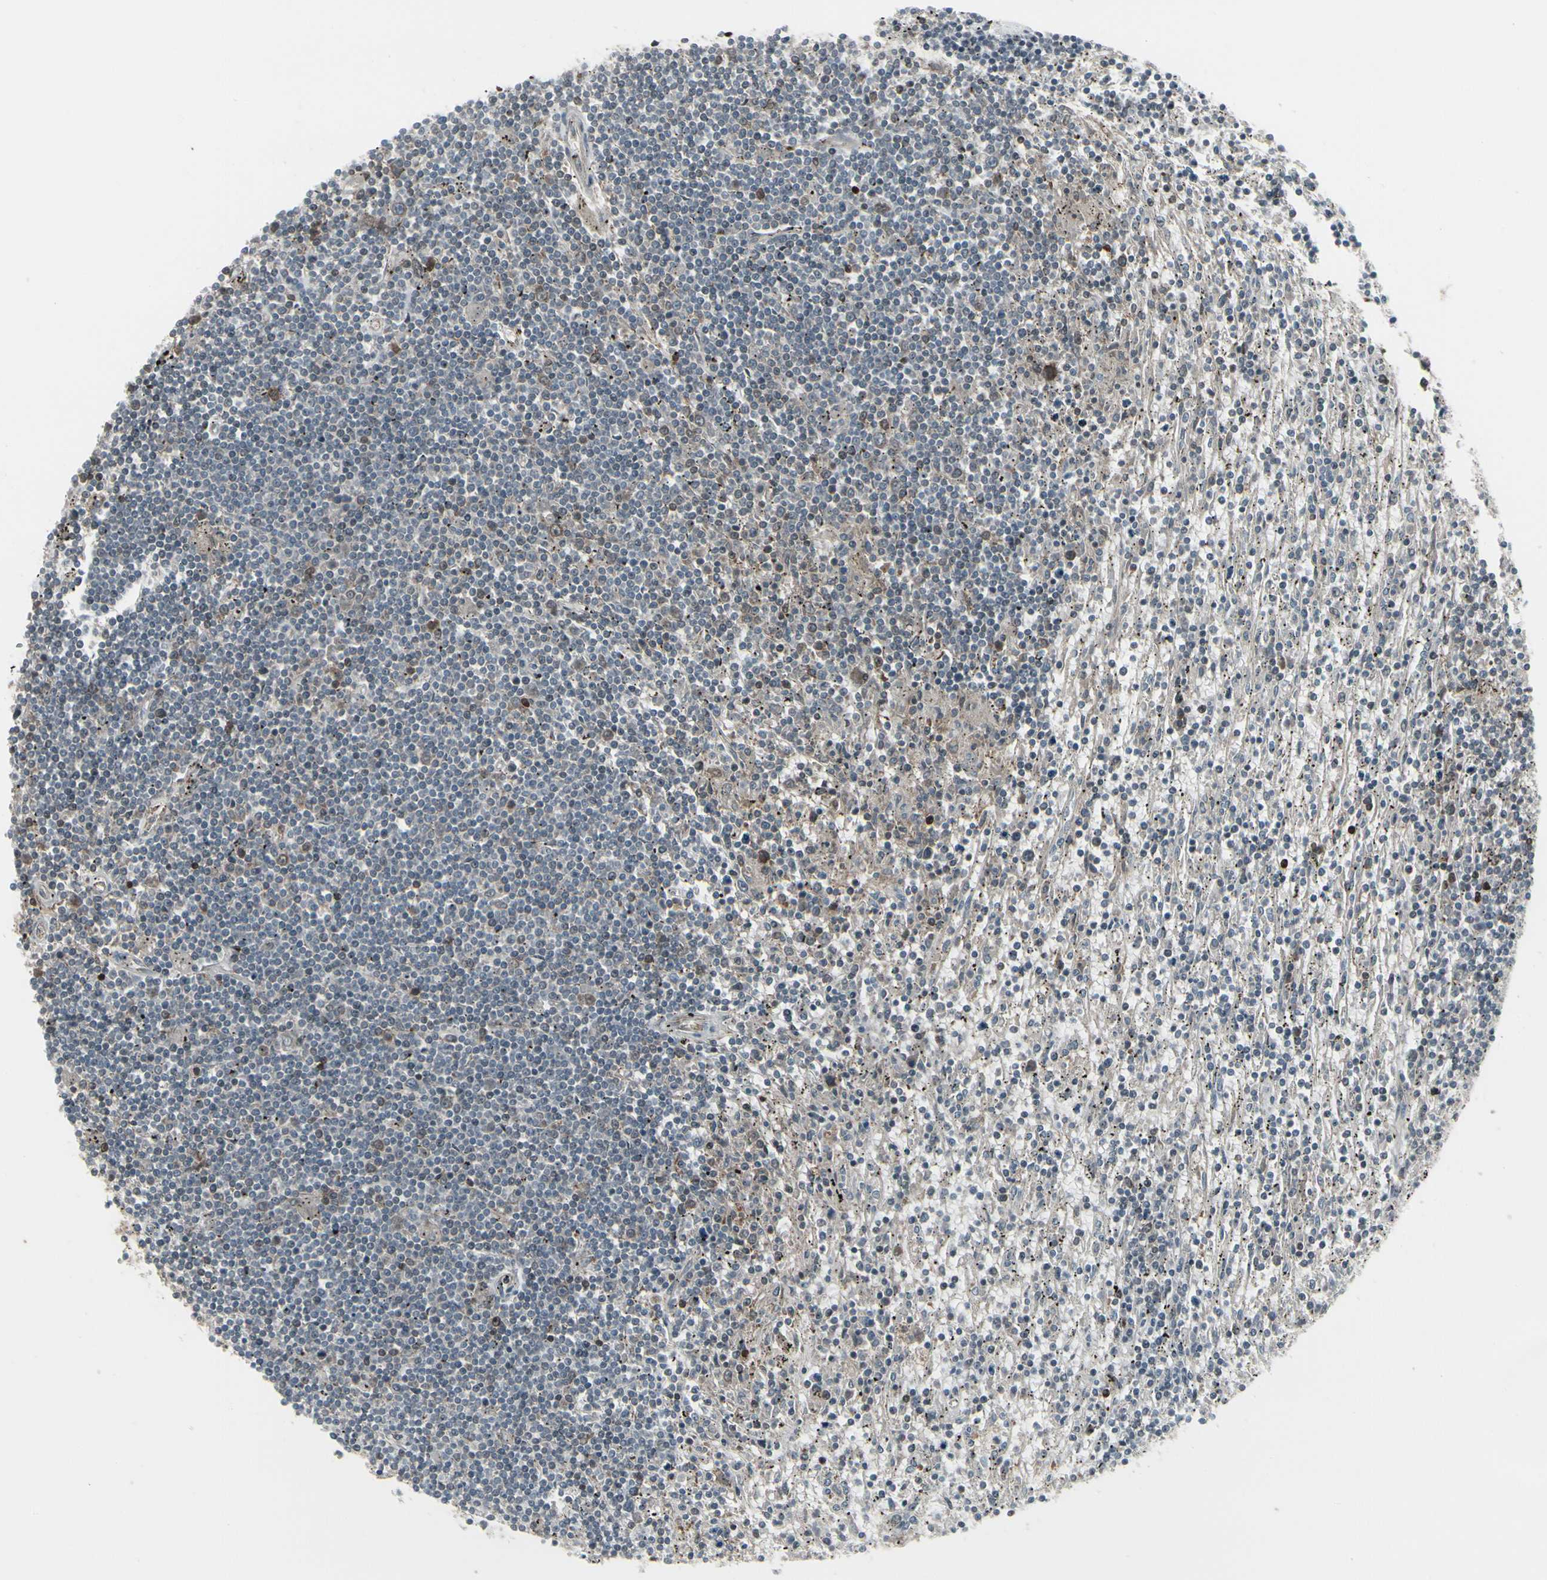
{"staining": {"intensity": "weak", "quantity": "<25%", "location": "cytoplasmic/membranous"}, "tissue": "lymphoma", "cell_type": "Tumor cells", "image_type": "cancer", "snomed": [{"axis": "morphology", "description": "Malignant lymphoma, non-Hodgkin's type, Low grade"}, {"axis": "topography", "description": "Spleen"}], "caption": "Lymphoma was stained to show a protein in brown. There is no significant expression in tumor cells. (DAB IHC with hematoxylin counter stain).", "gene": "IGFBP6", "patient": {"sex": "male", "age": 76}}